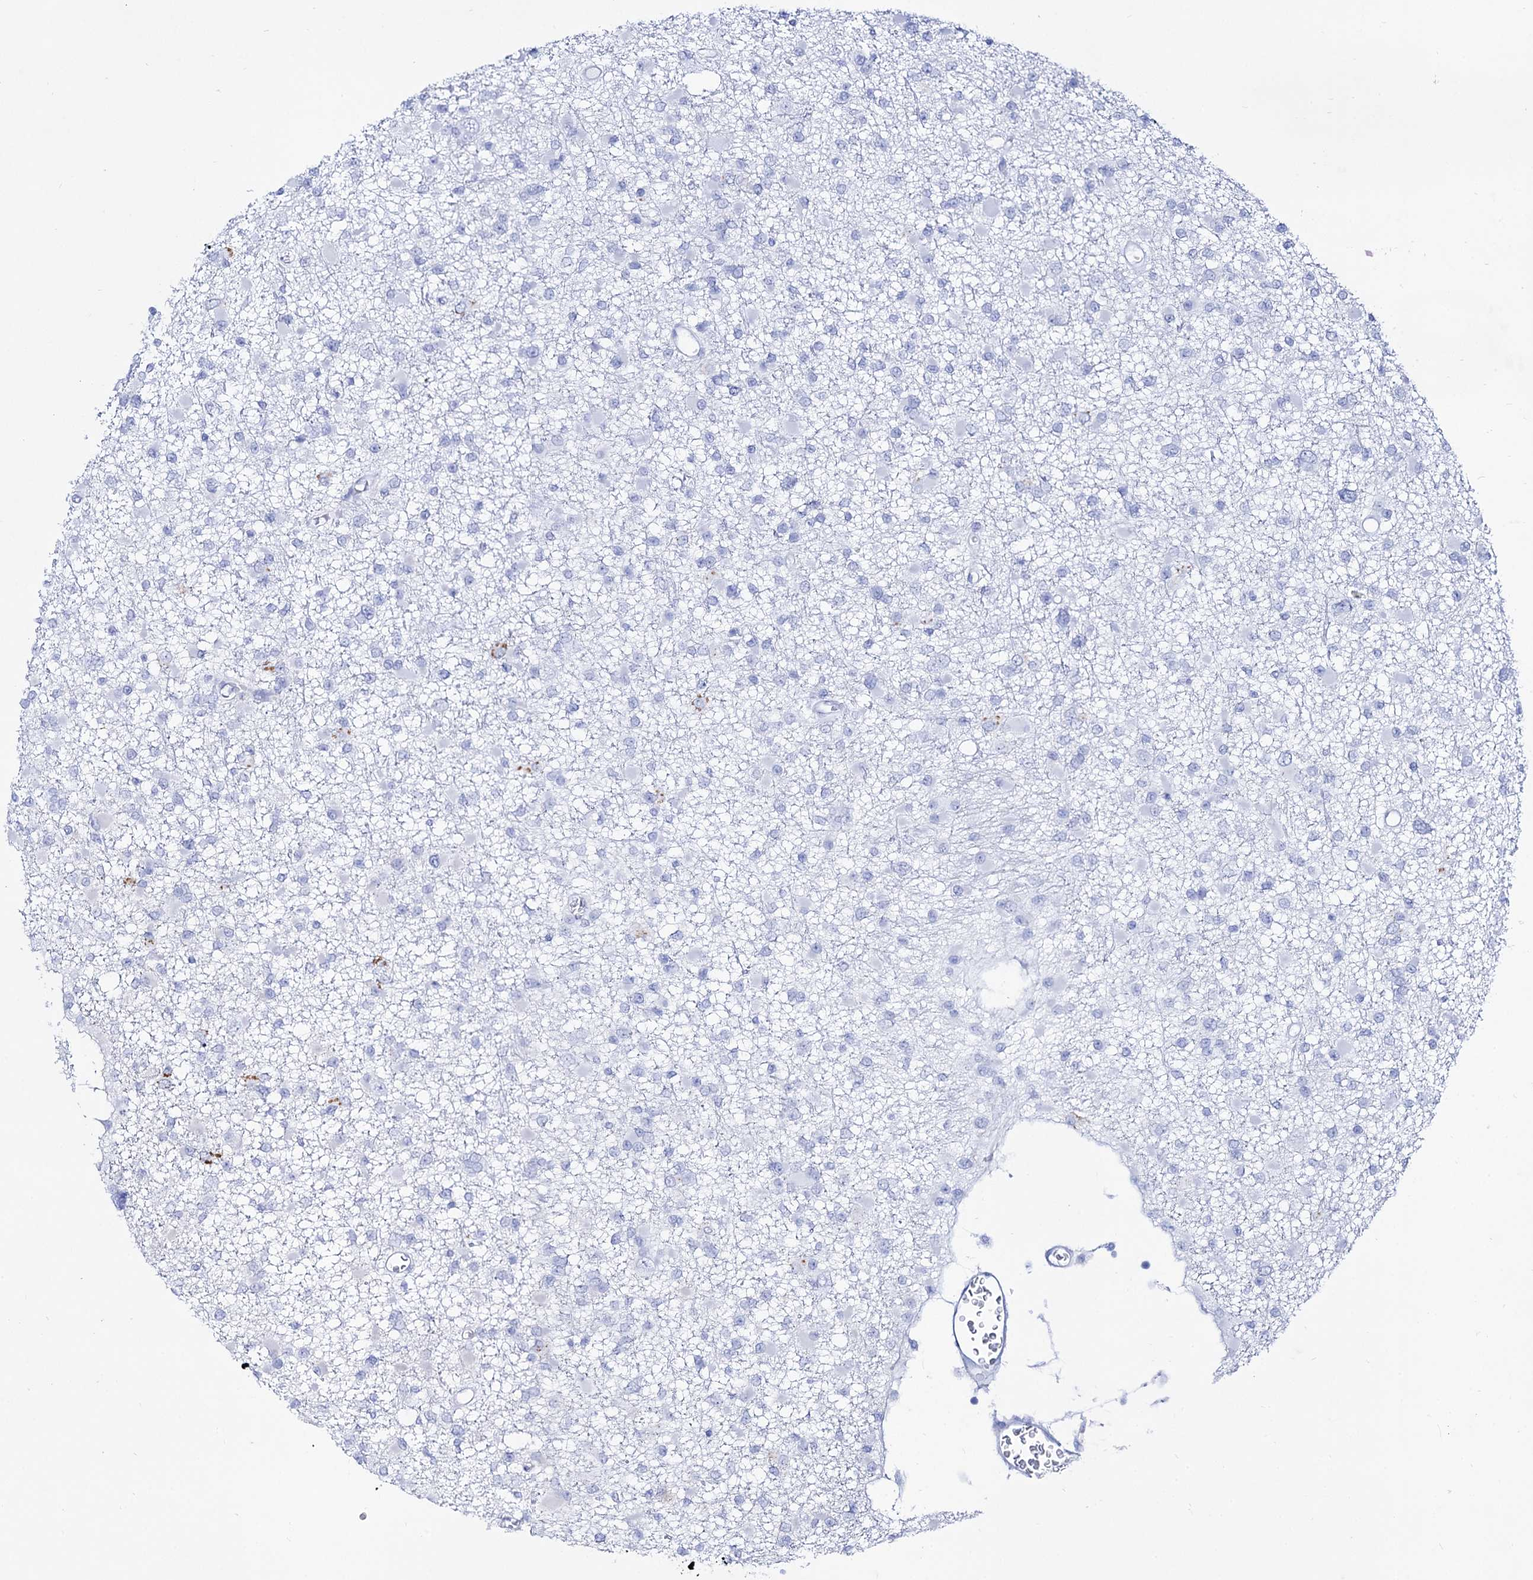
{"staining": {"intensity": "negative", "quantity": "none", "location": "none"}, "tissue": "glioma", "cell_type": "Tumor cells", "image_type": "cancer", "snomed": [{"axis": "morphology", "description": "Glioma, malignant, Low grade"}, {"axis": "topography", "description": "Brain"}], "caption": "The immunohistochemistry image has no significant expression in tumor cells of glioma tissue.", "gene": "PLIN1", "patient": {"sex": "female", "age": 22}}